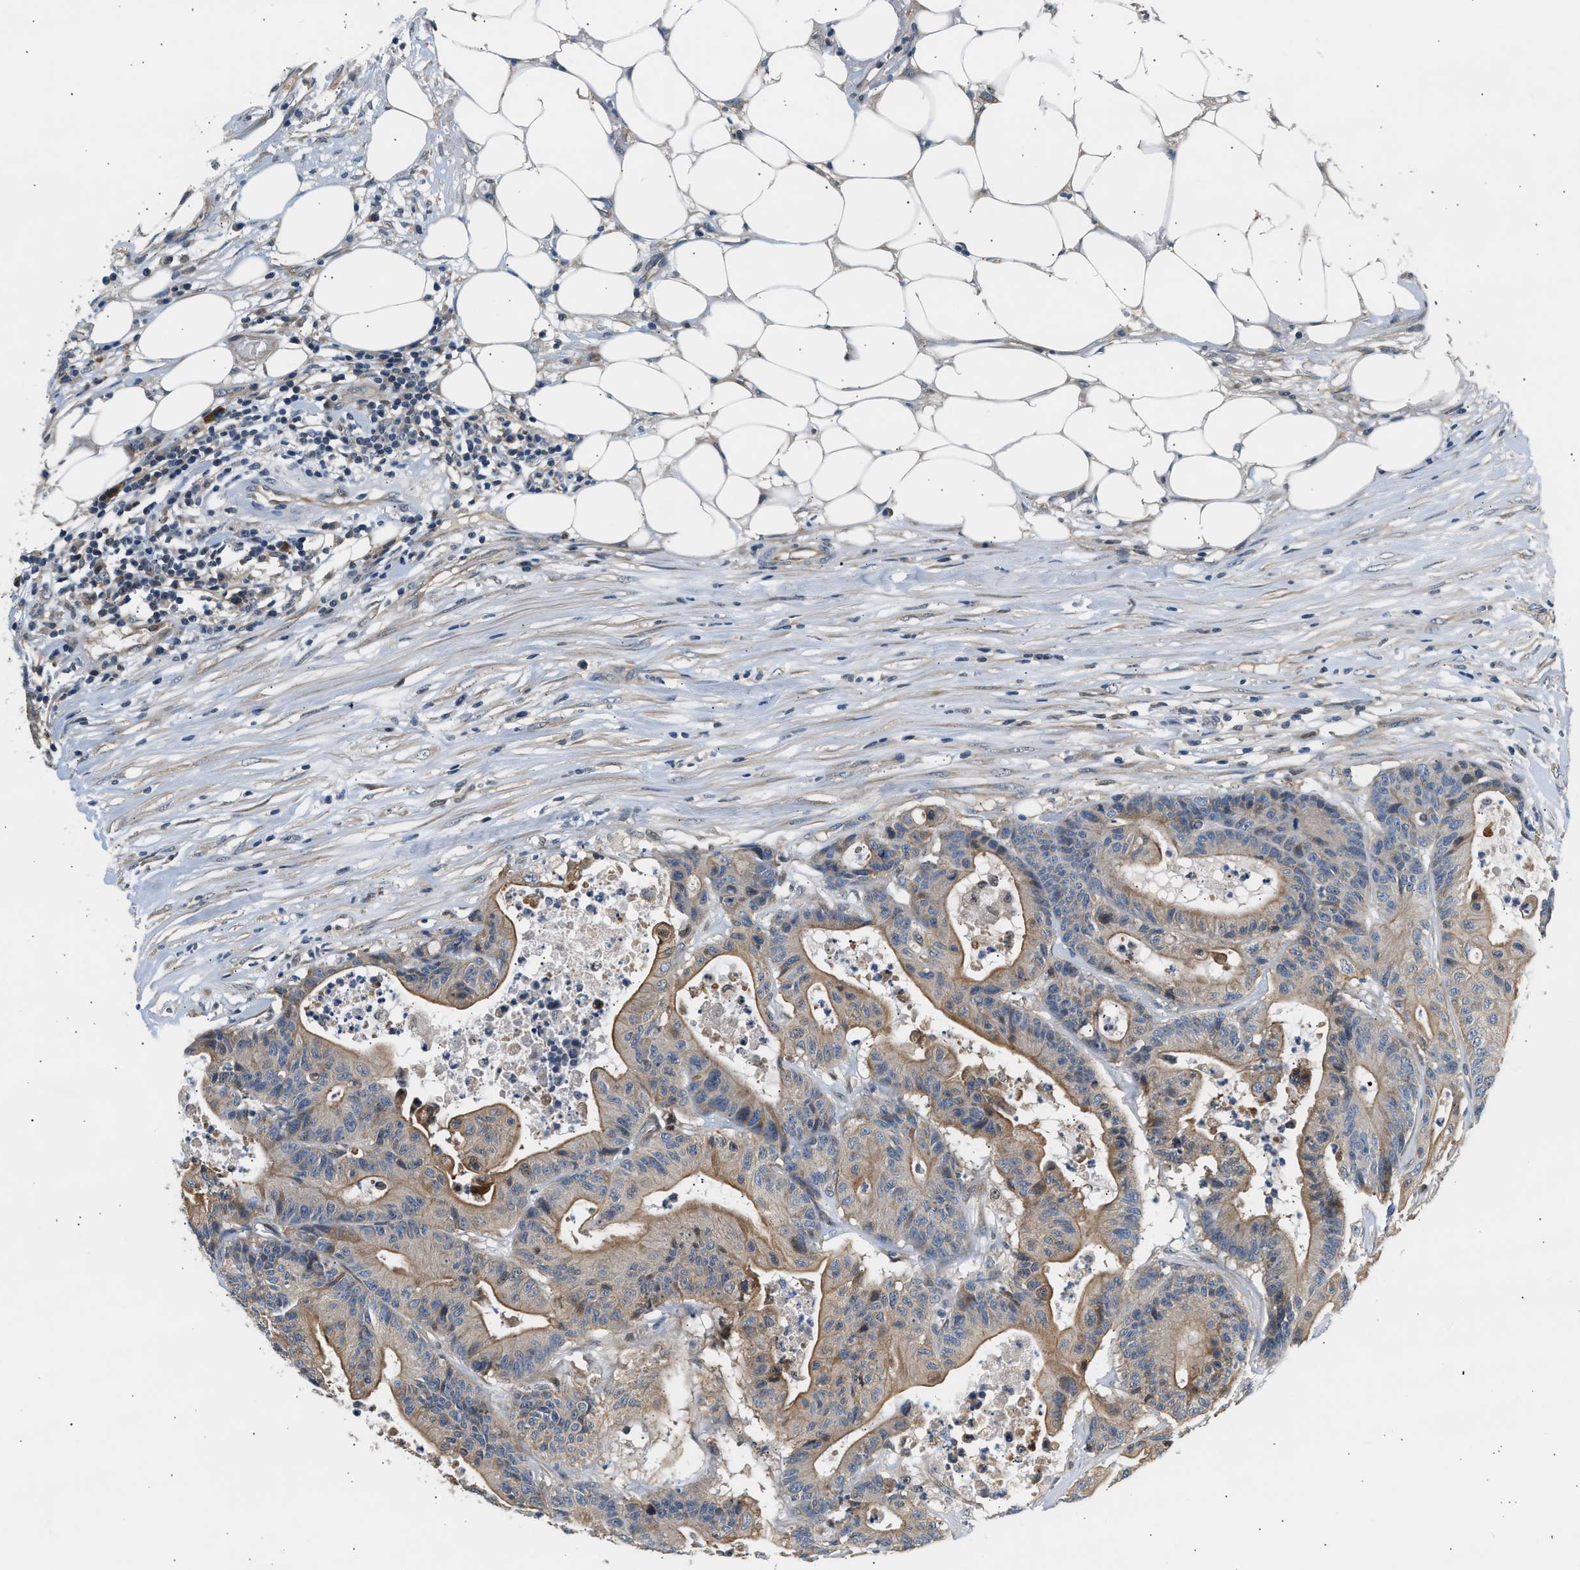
{"staining": {"intensity": "moderate", "quantity": ">75%", "location": "cytoplasmic/membranous"}, "tissue": "colorectal cancer", "cell_type": "Tumor cells", "image_type": "cancer", "snomed": [{"axis": "morphology", "description": "Adenocarcinoma, NOS"}, {"axis": "topography", "description": "Colon"}], "caption": "Immunohistochemical staining of adenocarcinoma (colorectal) exhibits medium levels of moderate cytoplasmic/membranous protein staining in about >75% of tumor cells. (IHC, brightfield microscopy, high magnification).", "gene": "WDR31", "patient": {"sex": "female", "age": 84}}